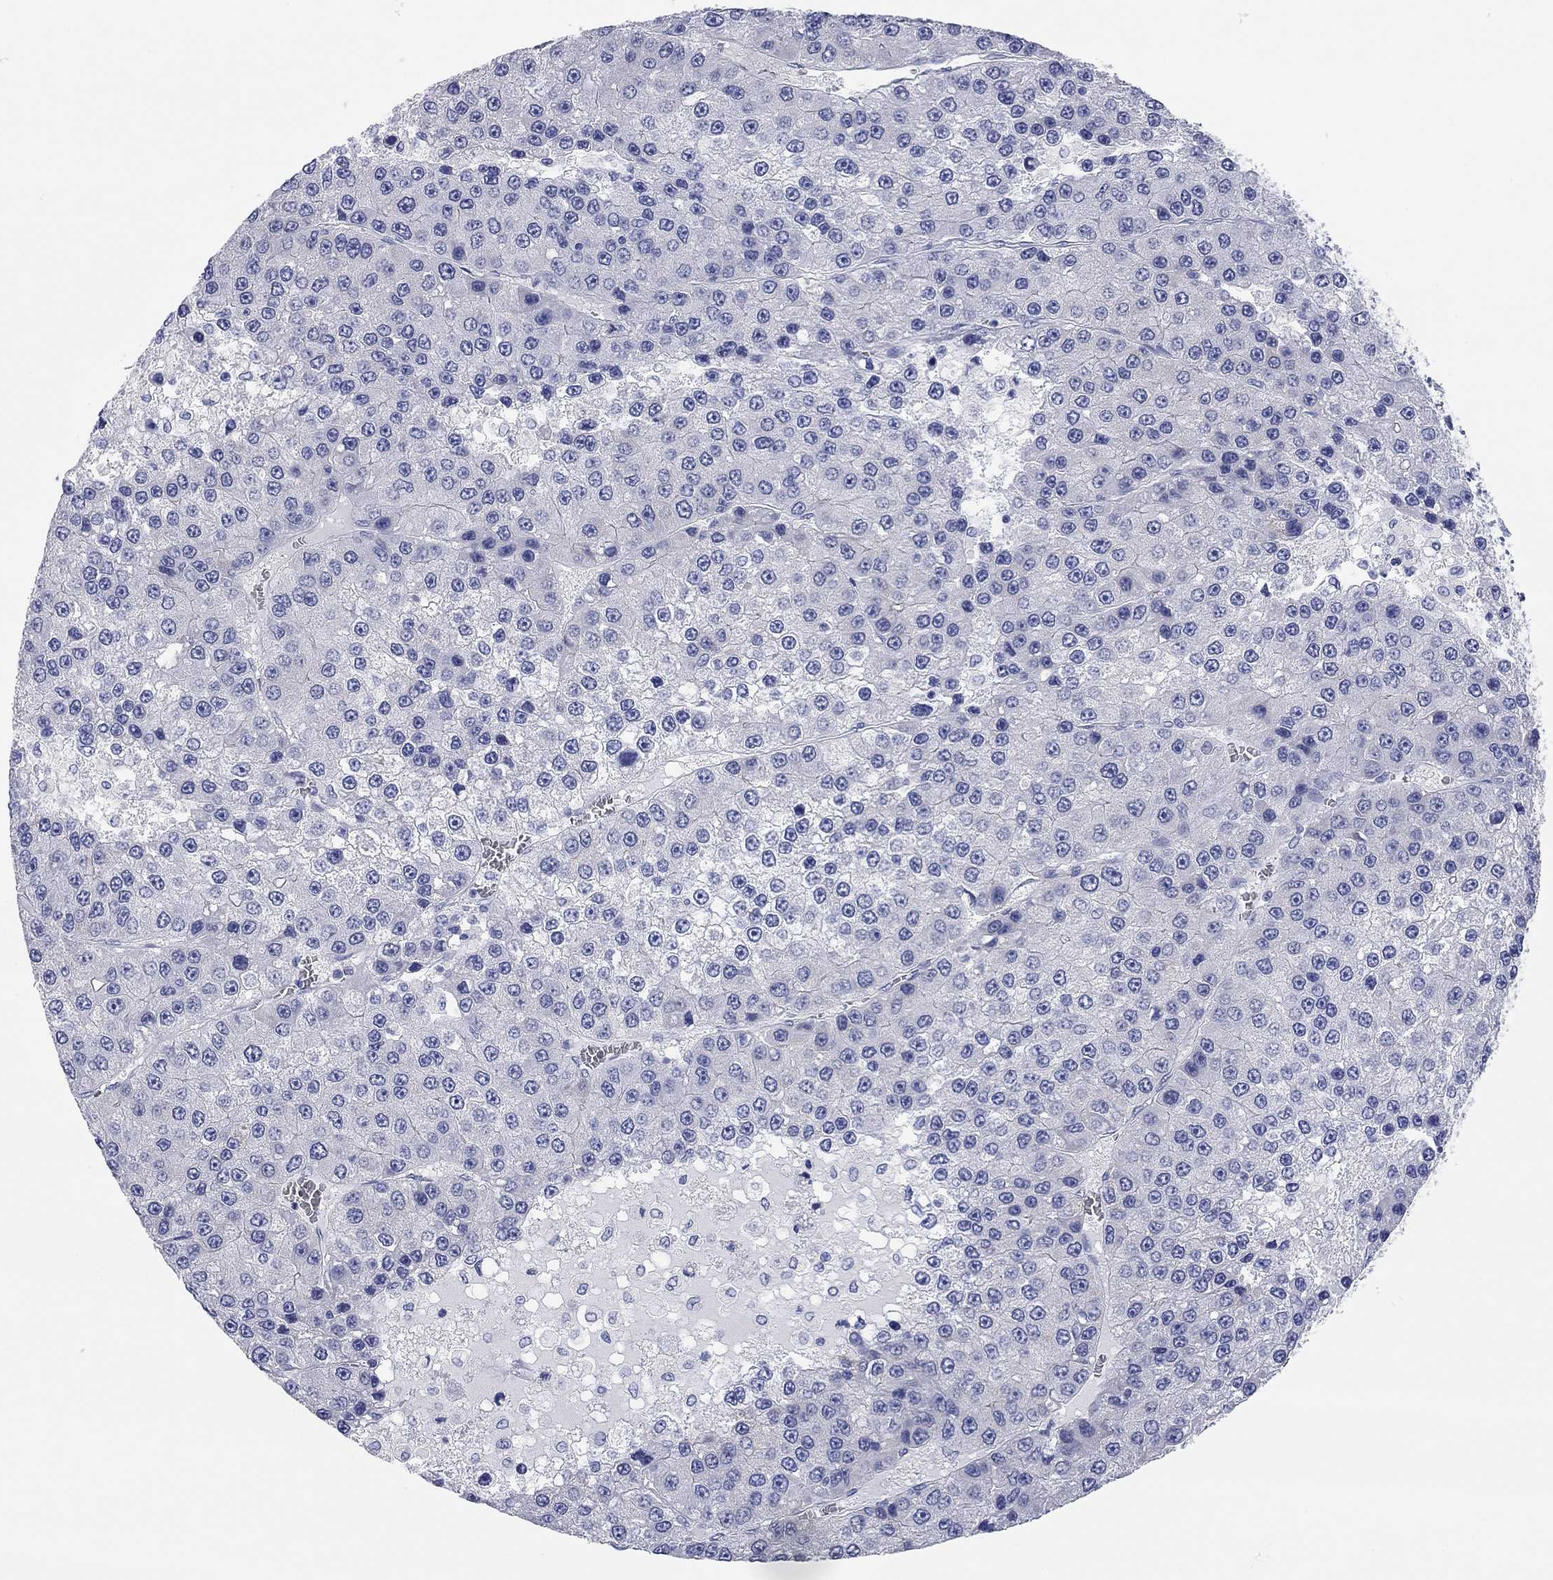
{"staining": {"intensity": "negative", "quantity": "none", "location": "none"}, "tissue": "liver cancer", "cell_type": "Tumor cells", "image_type": "cancer", "snomed": [{"axis": "morphology", "description": "Carcinoma, Hepatocellular, NOS"}, {"axis": "topography", "description": "Liver"}], "caption": "Micrograph shows no protein staining in tumor cells of liver cancer tissue. The staining is performed using DAB brown chromogen with nuclei counter-stained in using hematoxylin.", "gene": "TMEM221", "patient": {"sex": "female", "age": 73}}